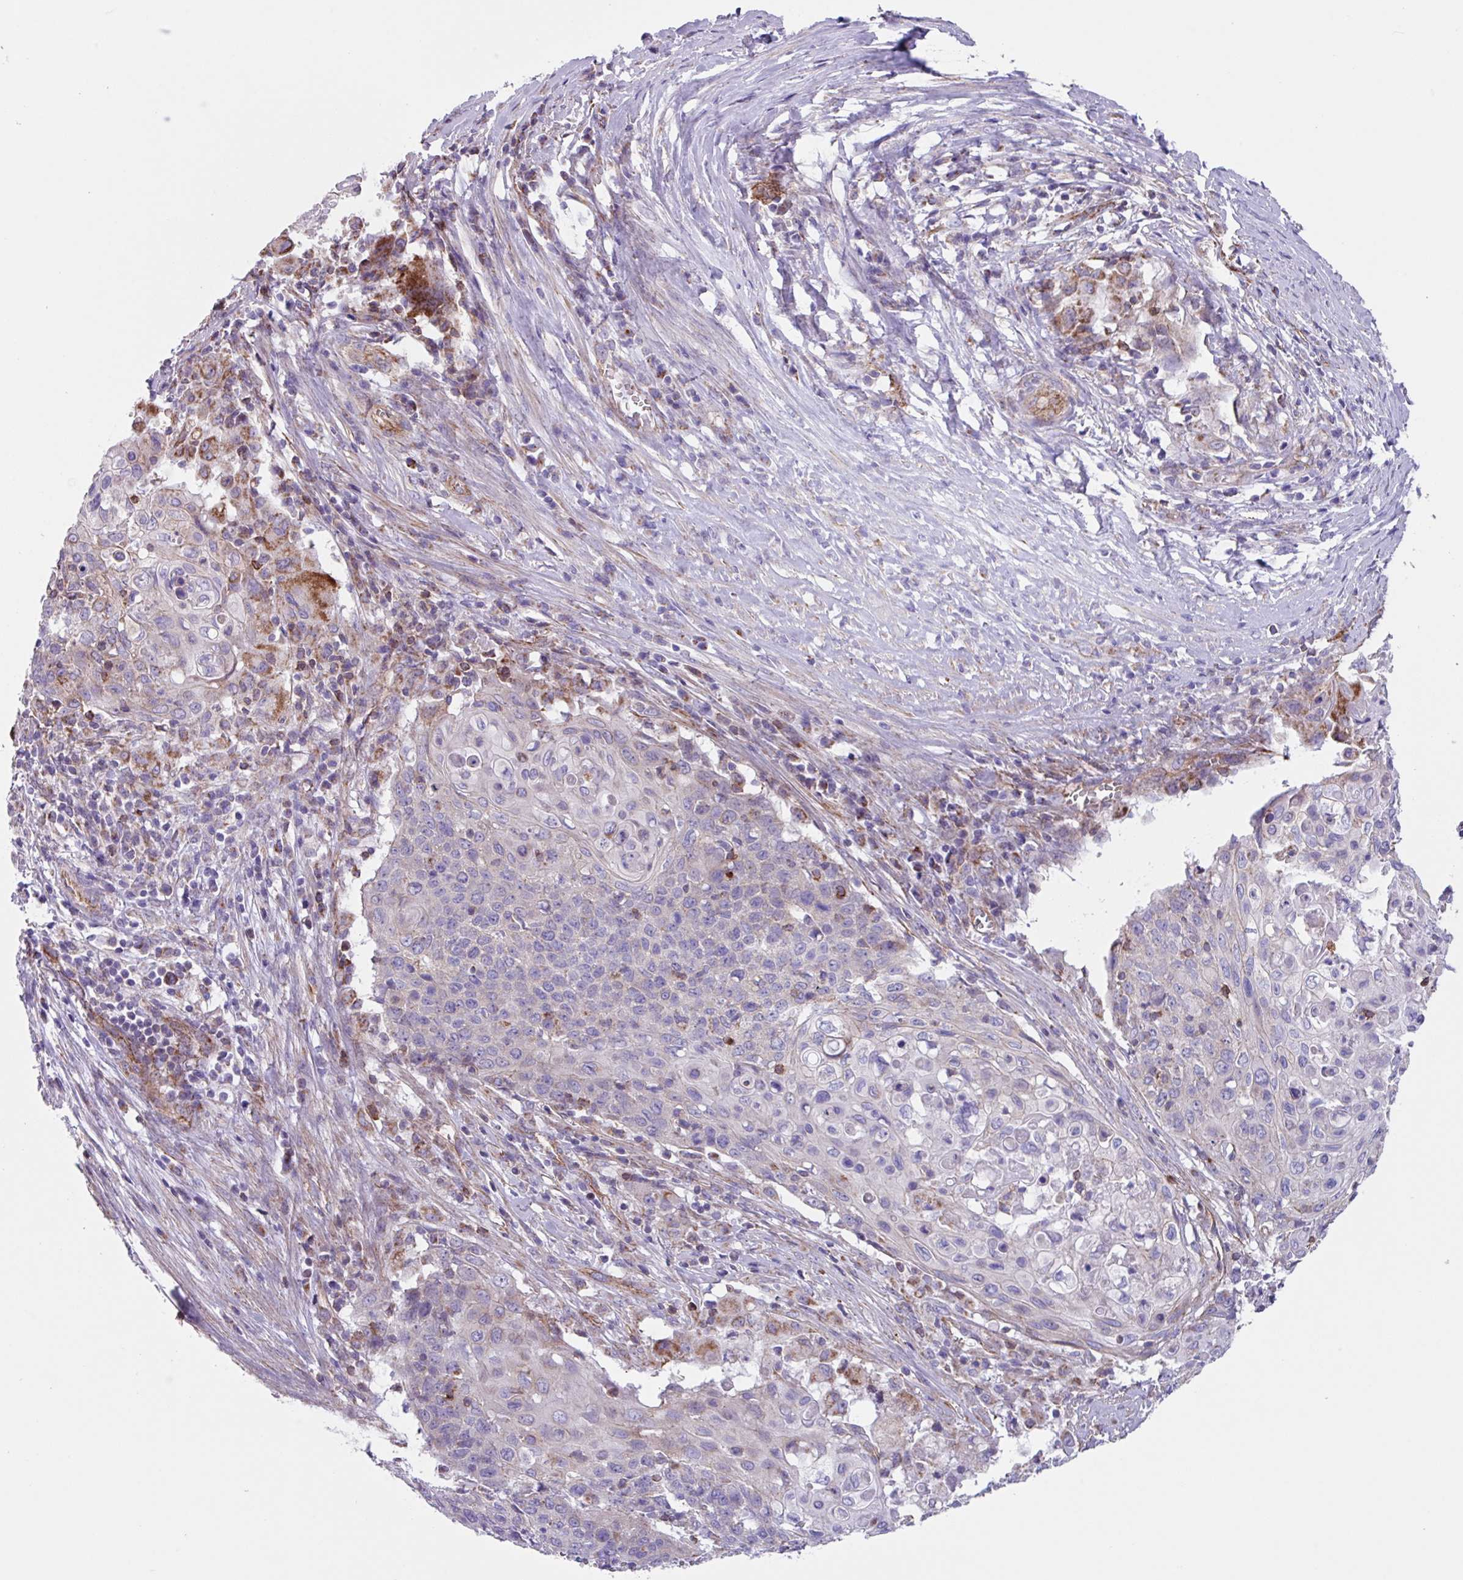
{"staining": {"intensity": "moderate", "quantity": "<25%", "location": "cytoplasmic/membranous"}, "tissue": "cervical cancer", "cell_type": "Tumor cells", "image_type": "cancer", "snomed": [{"axis": "morphology", "description": "Squamous cell carcinoma, NOS"}, {"axis": "topography", "description": "Cervix"}], "caption": "Protein analysis of cervical cancer (squamous cell carcinoma) tissue displays moderate cytoplasmic/membranous expression in about <25% of tumor cells.", "gene": "OTULIN", "patient": {"sex": "female", "age": 39}}